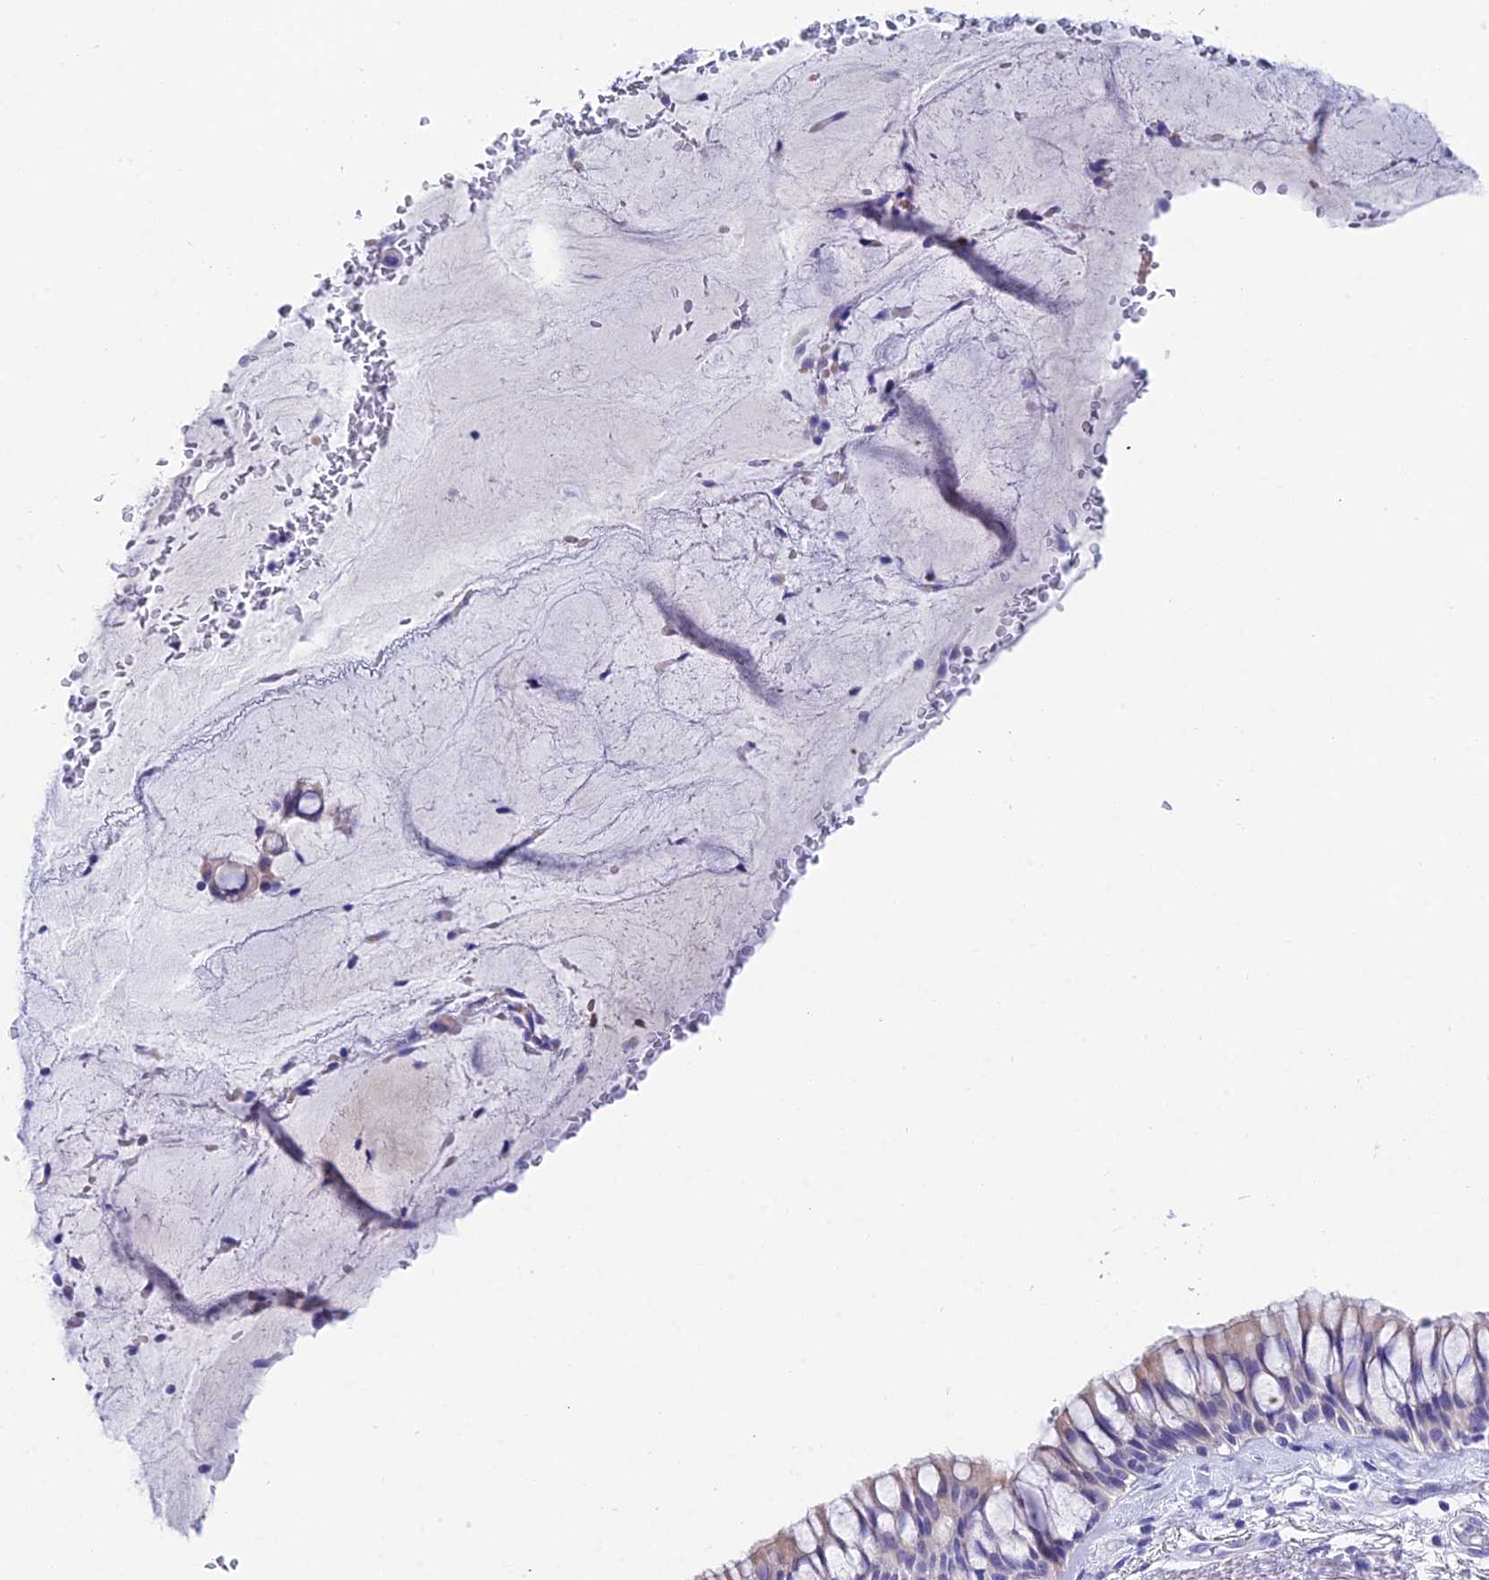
{"staining": {"intensity": "weak", "quantity": "<25%", "location": "cytoplasmic/membranous"}, "tissue": "bronchus", "cell_type": "Respiratory epithelial cells", "image_type": "normal", "snomed": [{"axis": "morphology", "description": "Normal tissue, NOS"}, {"axis": "topography", "description": "Bronchus"}], "caption": "Respiratory epithelial cells show no significant protein positivity in normal bronchus.", "gene": "CEP41", "patient": {"sex": "male", "age": 66}}